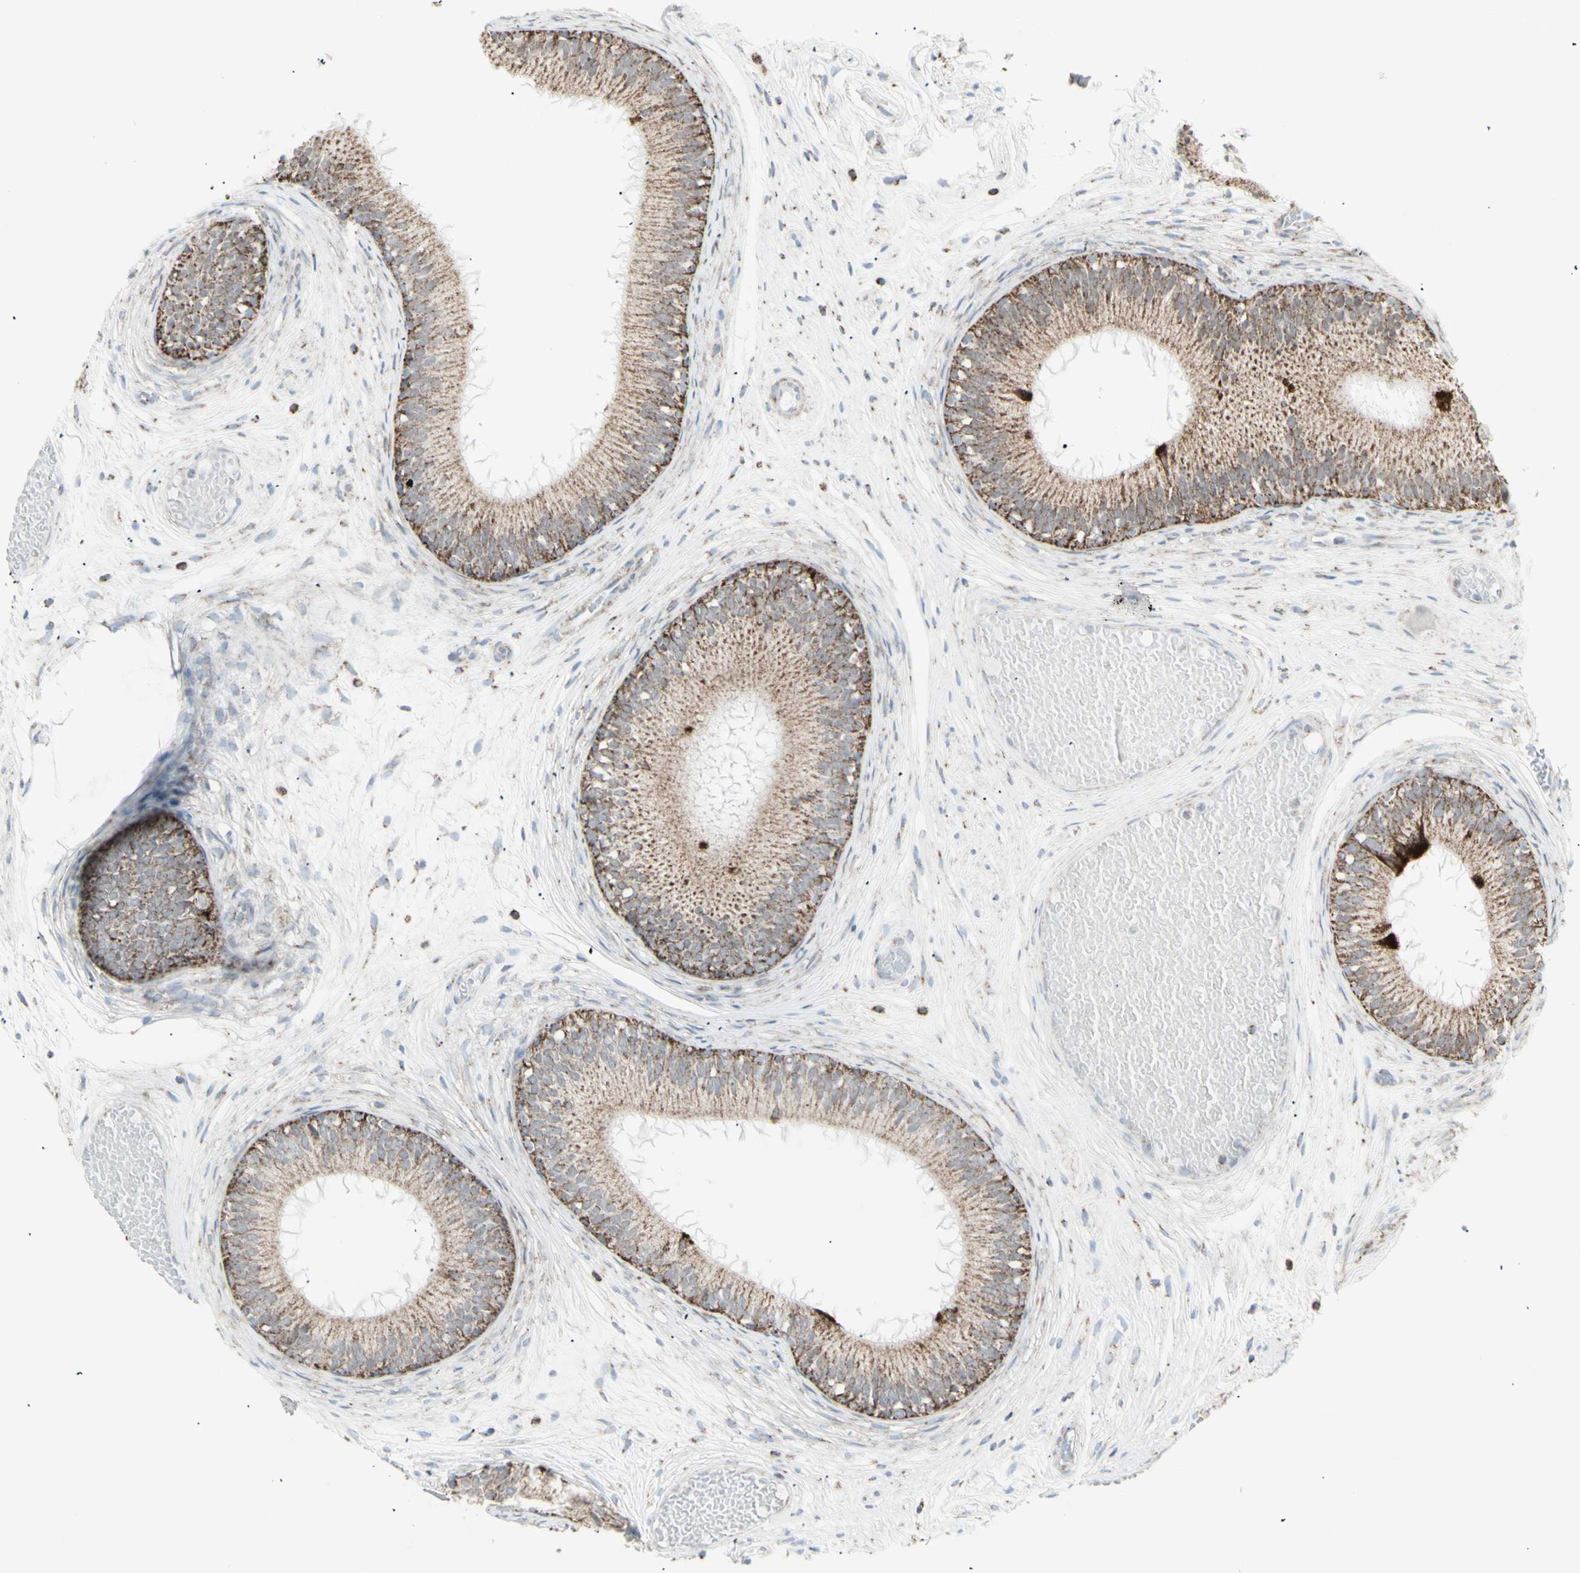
{"staining": {"intensity": "strong", "quantity": ">75%", "location": "cytoplasmic/membranous"}, "tissue": "epididymis", "cell_type": "Glandular cells", "image_type": "normal", "snomed": [{"axis": "morphology", "description": "Normal tissue, NOS"}, {"axis": "morphology", "description": "Atrophy, NOS"}, {"axis": "topography", "description": "Testis"}, {"axis": "topography", "description": "Epididymis"}], "caption": "Immunohistochemistry (IHC) of unremarkable human epididymis demonstrates high levels of strong cytoplasmic/membranous expression in approximately >75% of glandular cells.", "gene": "PLGRKT", "patient": {"sex": "male", "age": 18}}